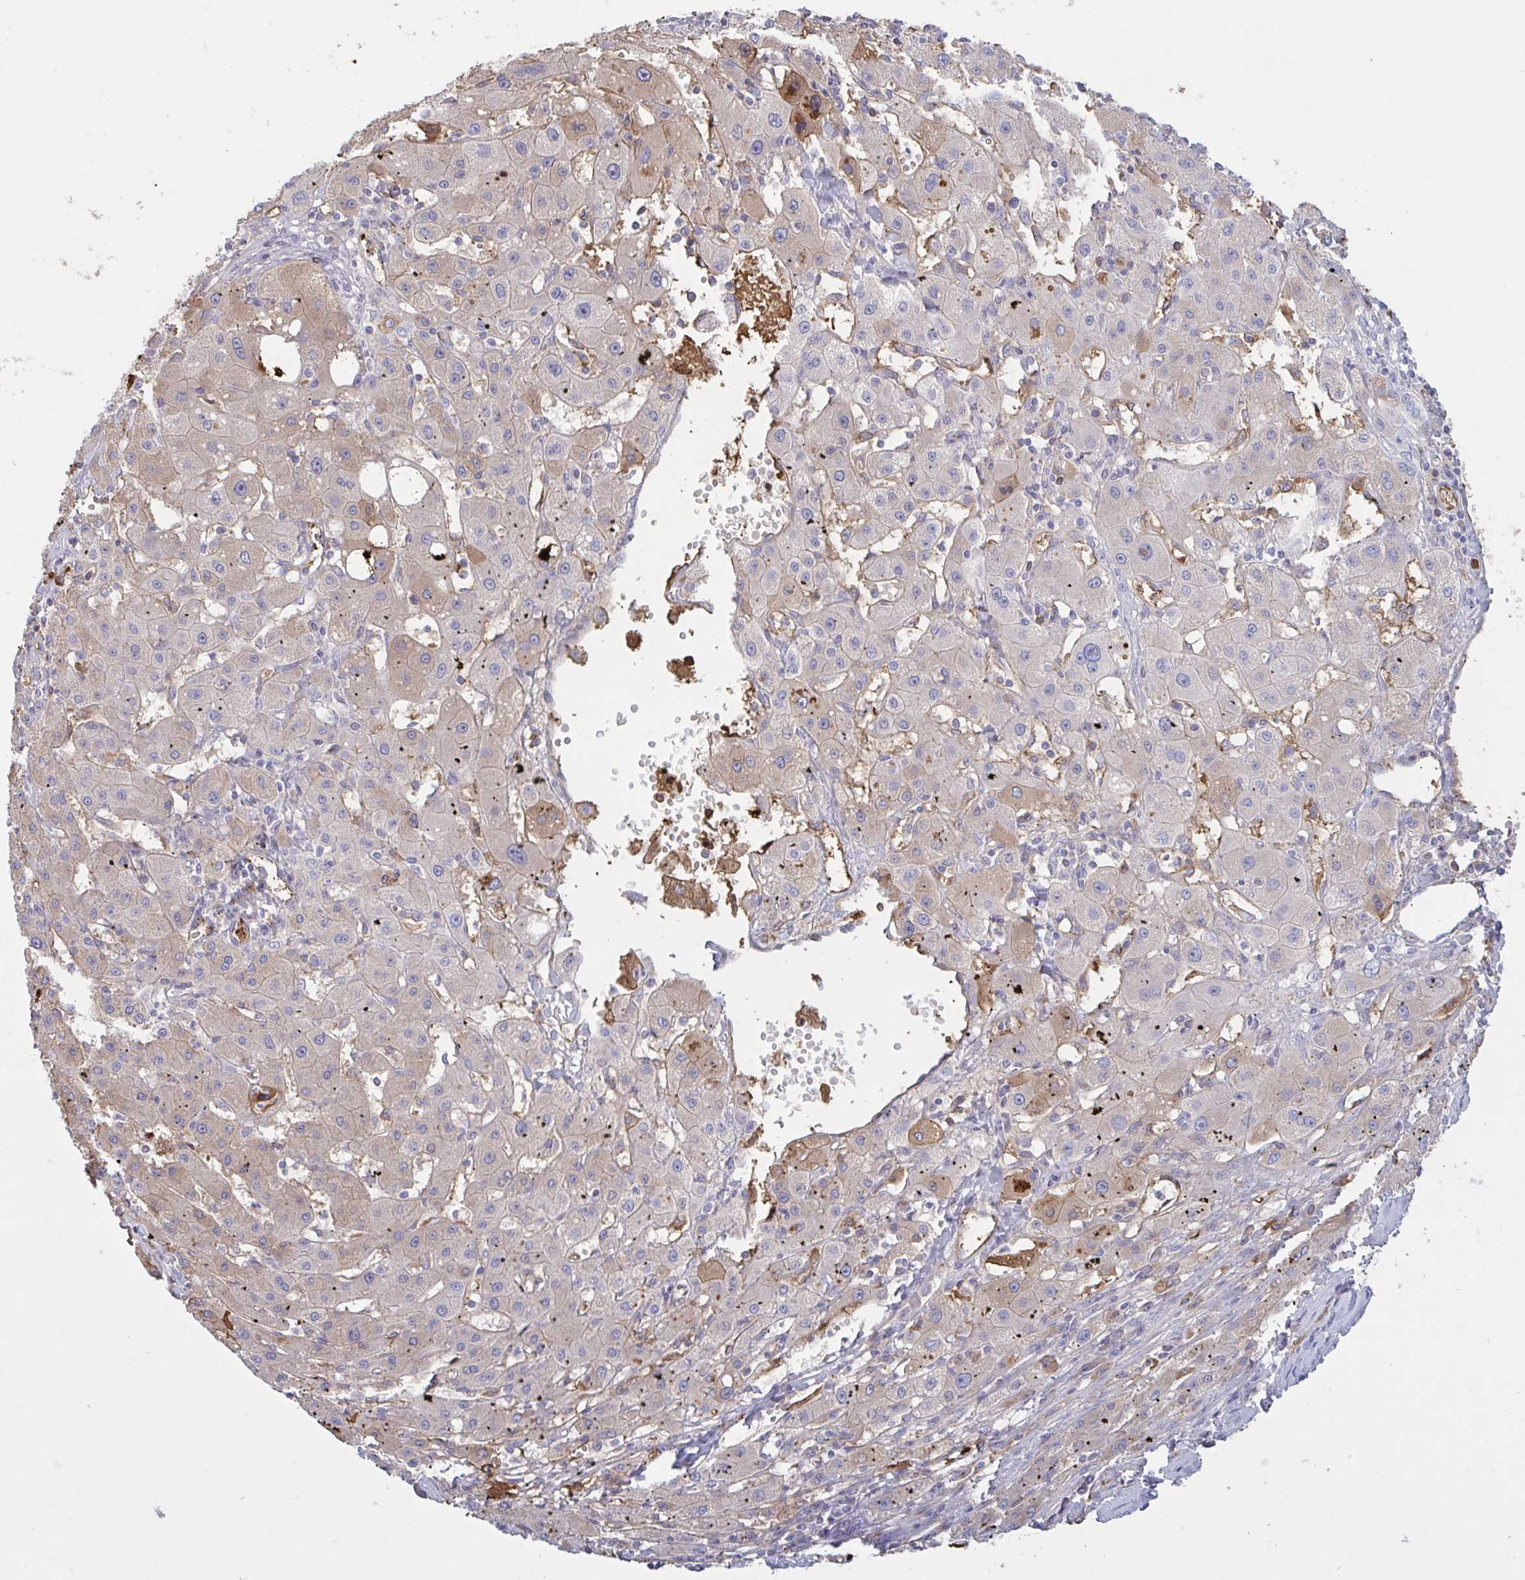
{"staining": {"intensity": "weak", "quantity": "25%-75%", "location": "cytoplasmic/membranous"}, "tissue": "liver cancer", "cell_type": "Tumor cells", "image_type": "cancer", "snomed": [{"axis": "morphology", "description": "Carcinoma, Hepatocellular, NOS"}, {"axis": "topography", "description": "Liver"}], "caption": "Protein expression analysis of human hepatocellular carcinoma (liver) reveals weak cytoplasmic/membranous positivity in approximately 25%-75% of tumor cells.", "gene": "IL1R1", "patient": {"sex": "male", "age": 72}}